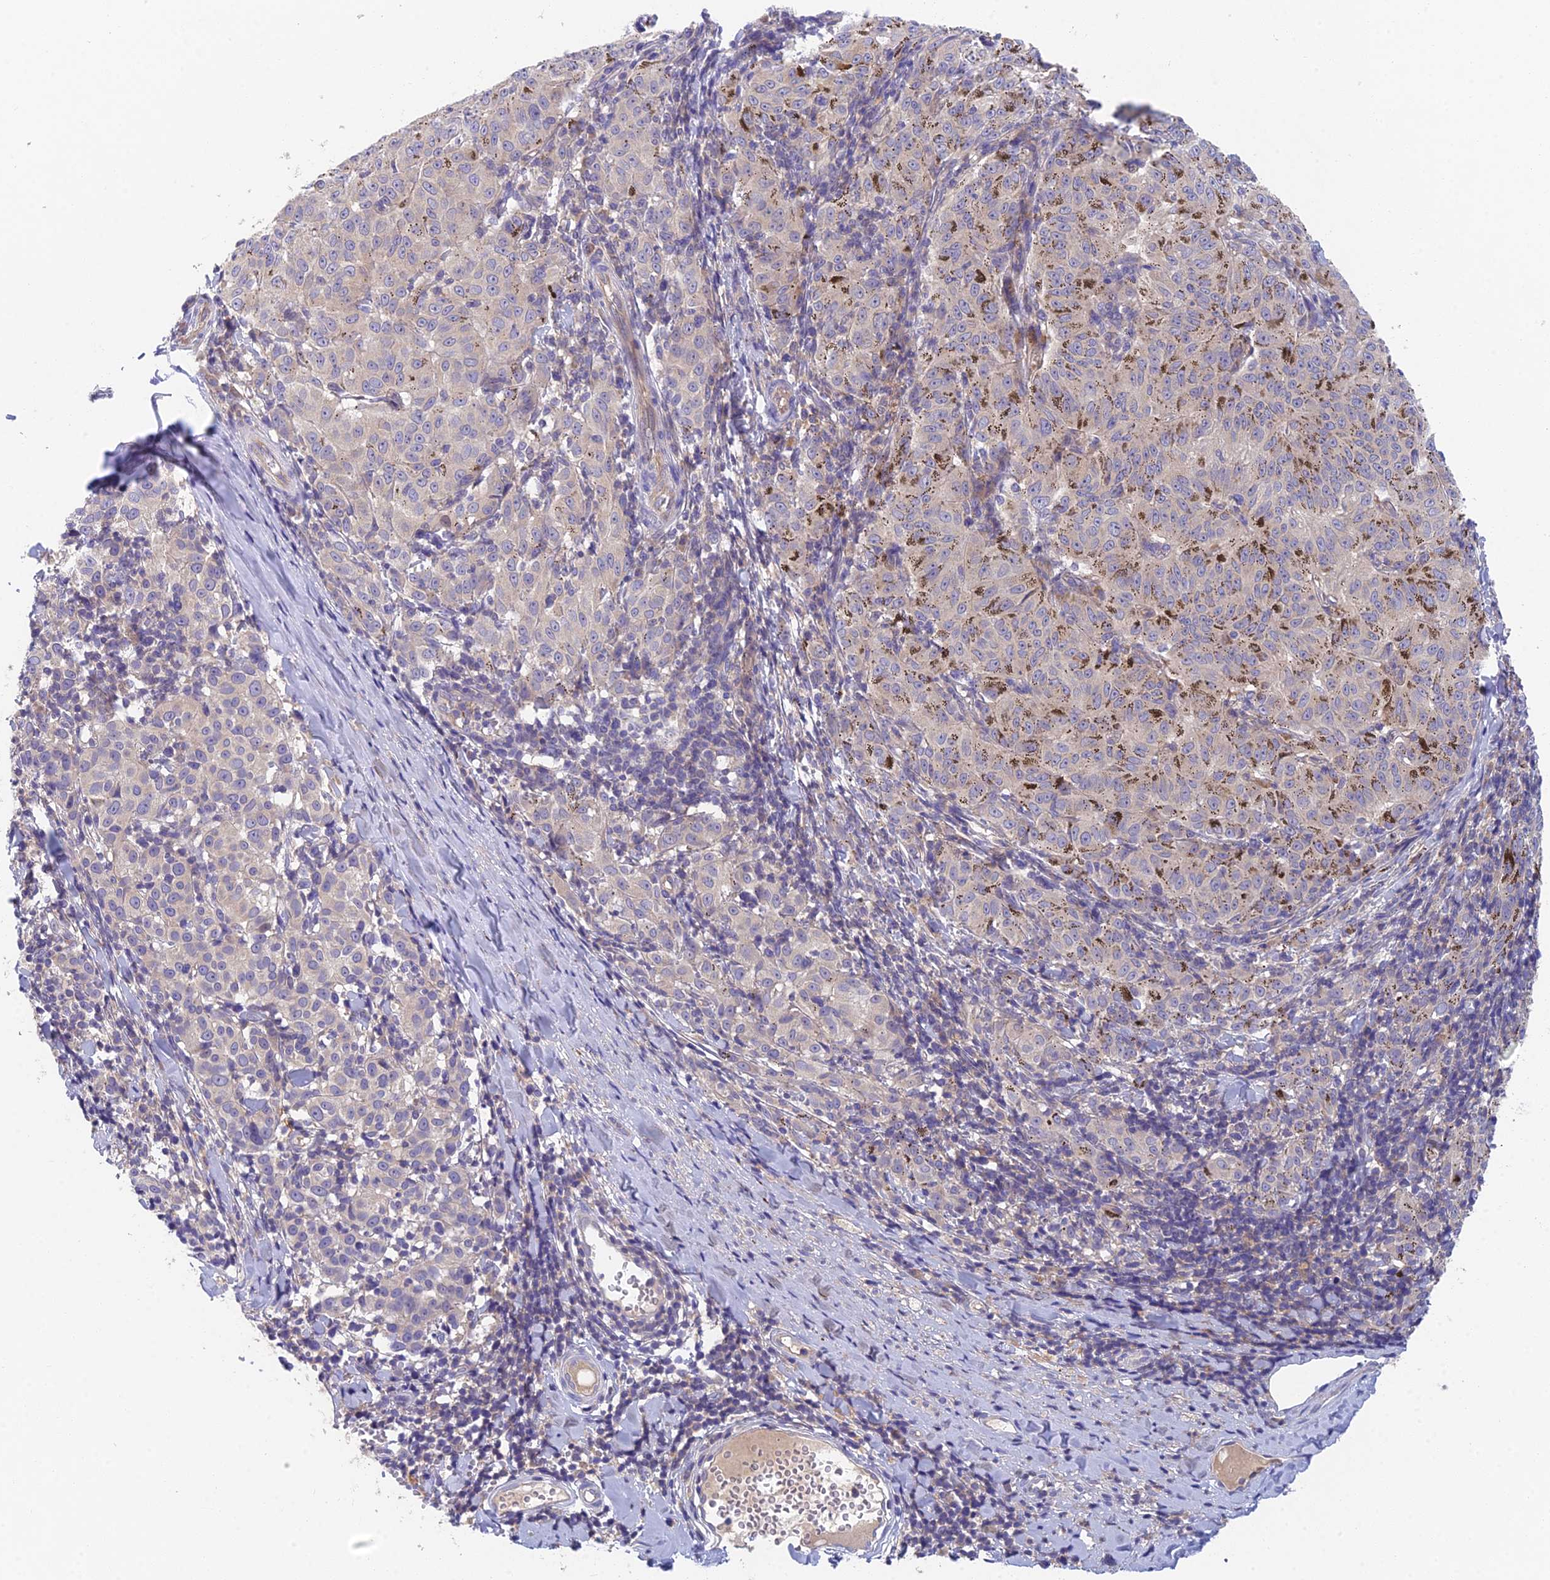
{"staining": {"intensity": "negative", "quantity": "none", "location": "none"}, "tissue": "melanoma", "cell_type": "Tumor cells", "image_type": "cancer", "snomed": [{"axis": "morphology", "description": "Malignant melanoma, NOS"}, {"axis": "topography", "description": "Skin"}], "caption": "Tumor cells are negative for protein expression in human malignant melanoma.", "gene": "ADAMTS13", "patient": {"sex": "female", "age": 72}}